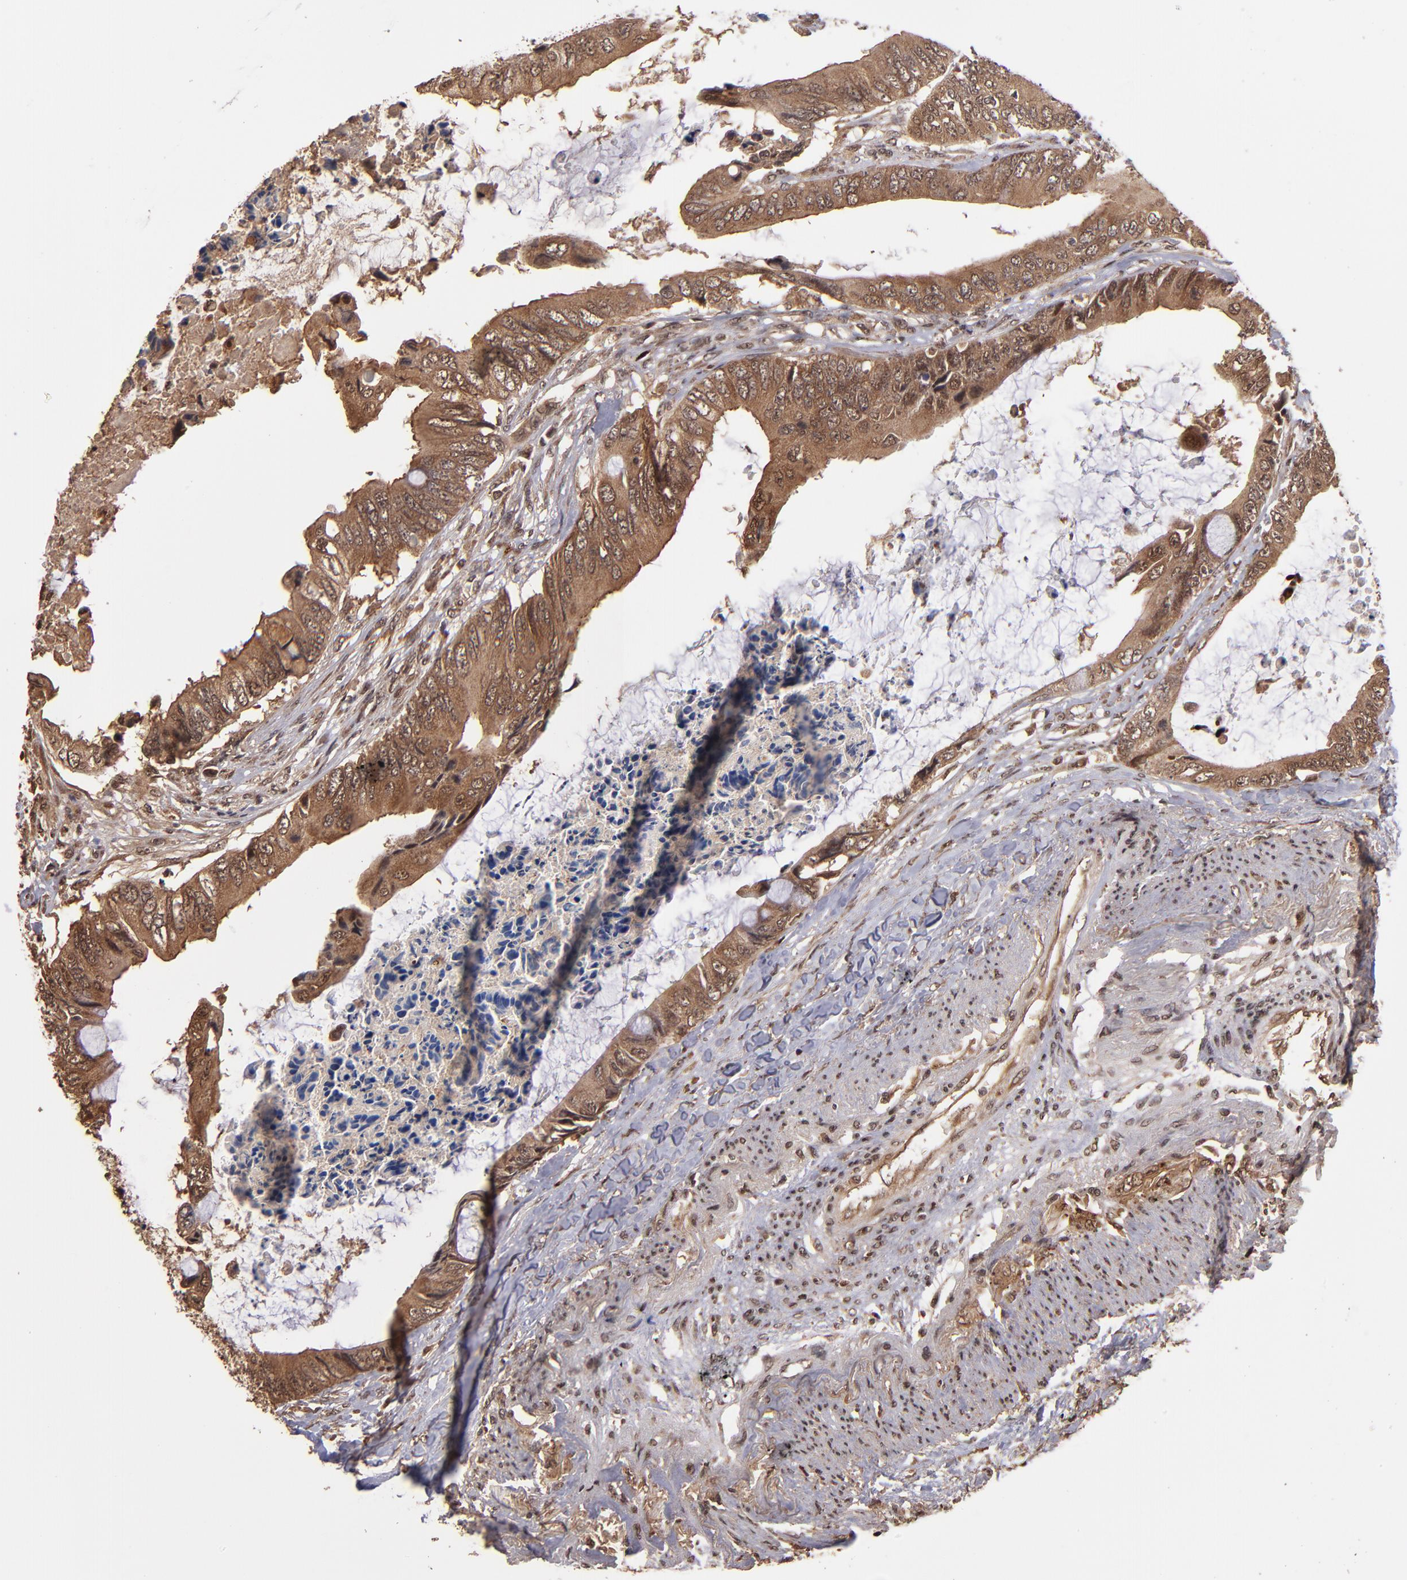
{"staining": {"intensity": "moderate", "quantity": ">75%", "location": "cytoplasmic/membranous"}, "tissue": "colorectal cancer", "cell_type": "Tumor cells", "image_type": "cancer", "snomed": [{"axis": "morphology", "description": "Normal tissue, NOS"}, {"axis": "morphology", "description": "Adenocarcinoma, NOS"}, {"axis": "topography", "description": "Rectum"}, {"axis": "topography", "description": "Peripheral nerve tissue"}], "caption": "Protein analysis of colorectal cancer (adenocarcinoma) tissue exhibits moderate cytoplasmic/membranous staining in approximately >75% of tumor cells.", "gene": "NFE2L2", "patient": {"sex": "female", "age": 77}}